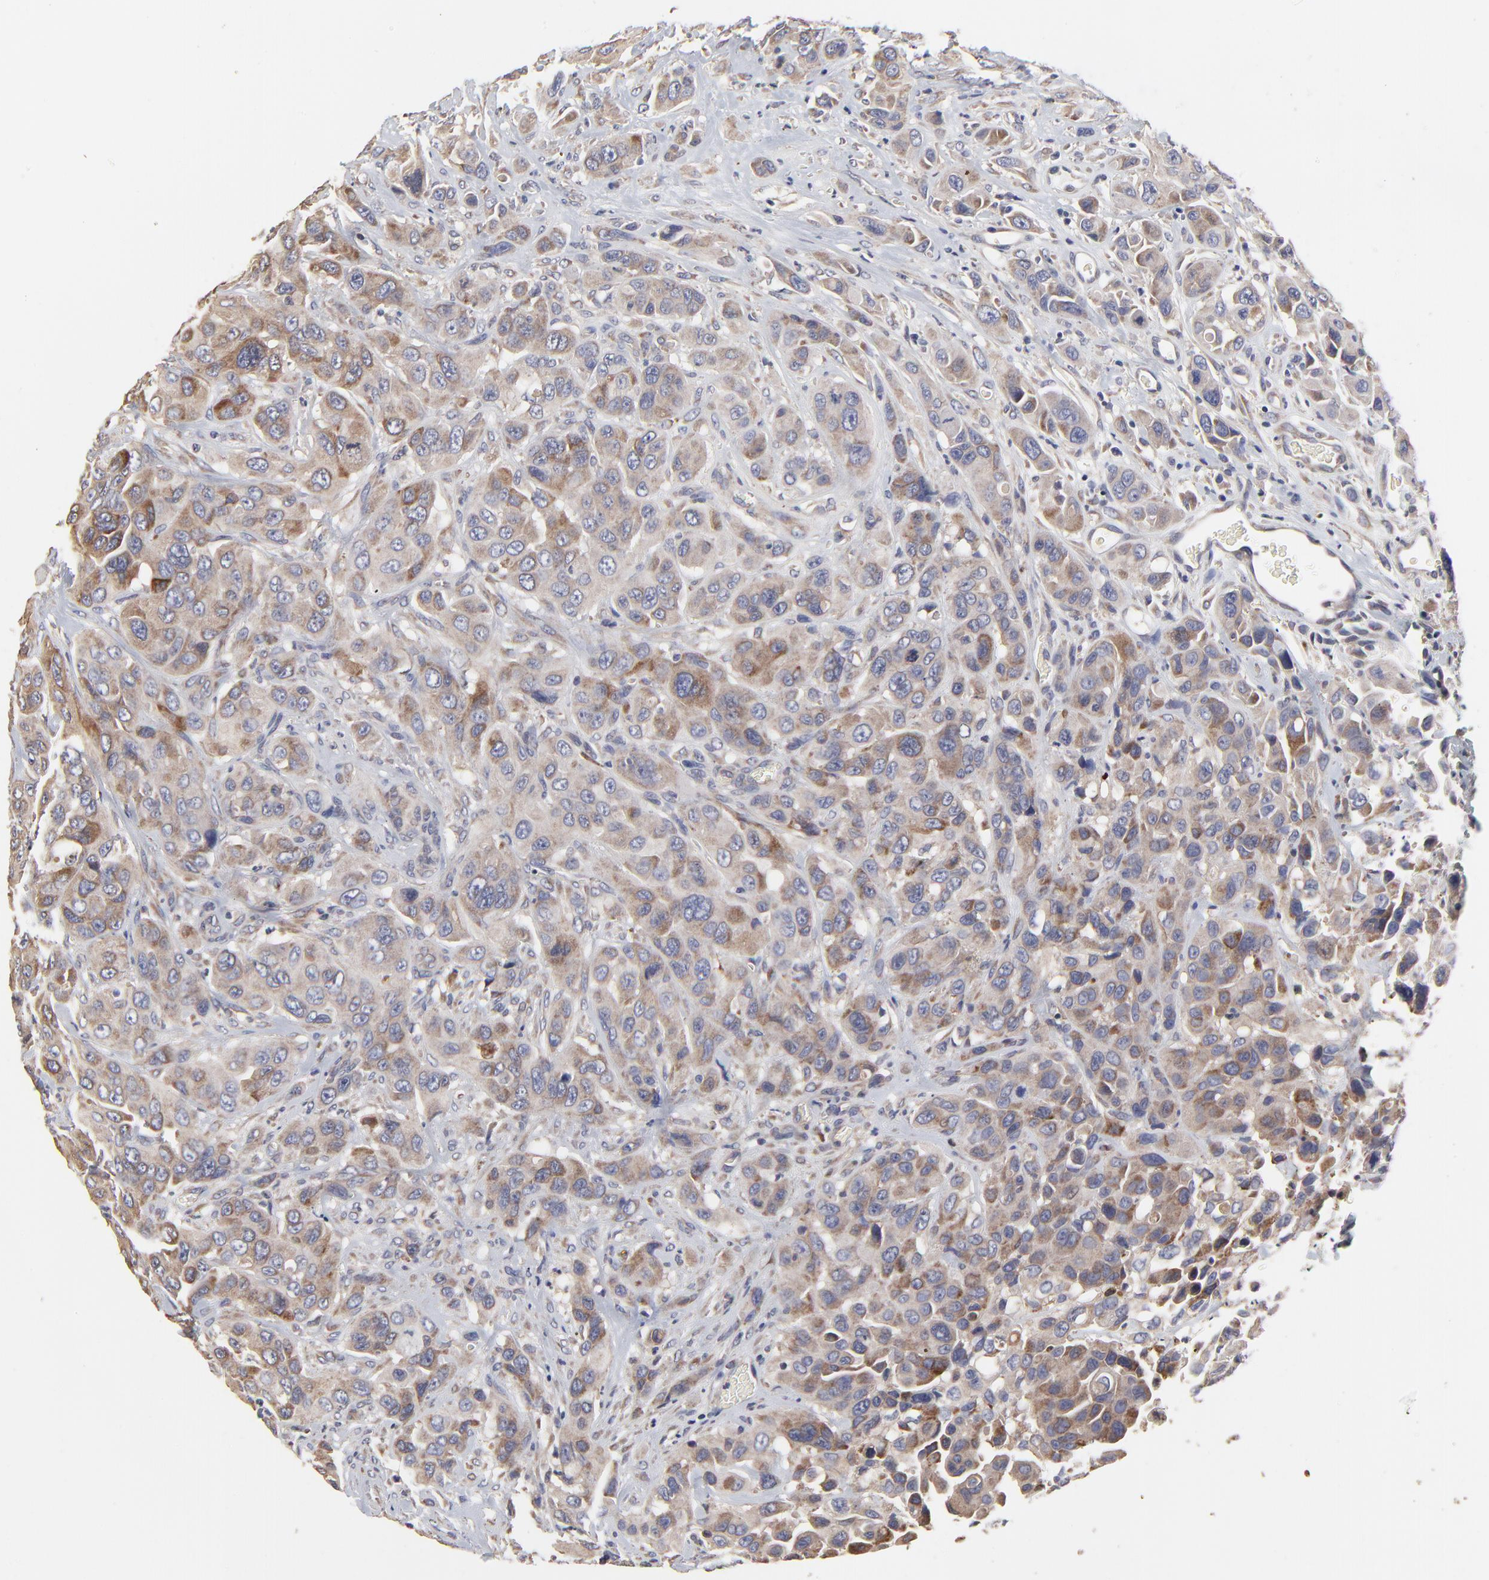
{"staining": {"intensity": "moderate", "quantity": ">75%", "location": "cytoplasmic/membranous"}, "tissue": "urothelial cancer", "cell_type": "Tumor cells", "image_type": "cancer", "snomed": [{"axis": "morphology", "description": "Urothelial carcinoma, High grade"}, {"axis": "topography", "description": "Urinary bladder"}], "caption": "Tumor cells show moderate cytoplasmic/membranous staining in about >75% of cells in urothelial carcinoma (high-grade).", "gene": "ELP2", "patient": {"sex": "male", "age": 73}}